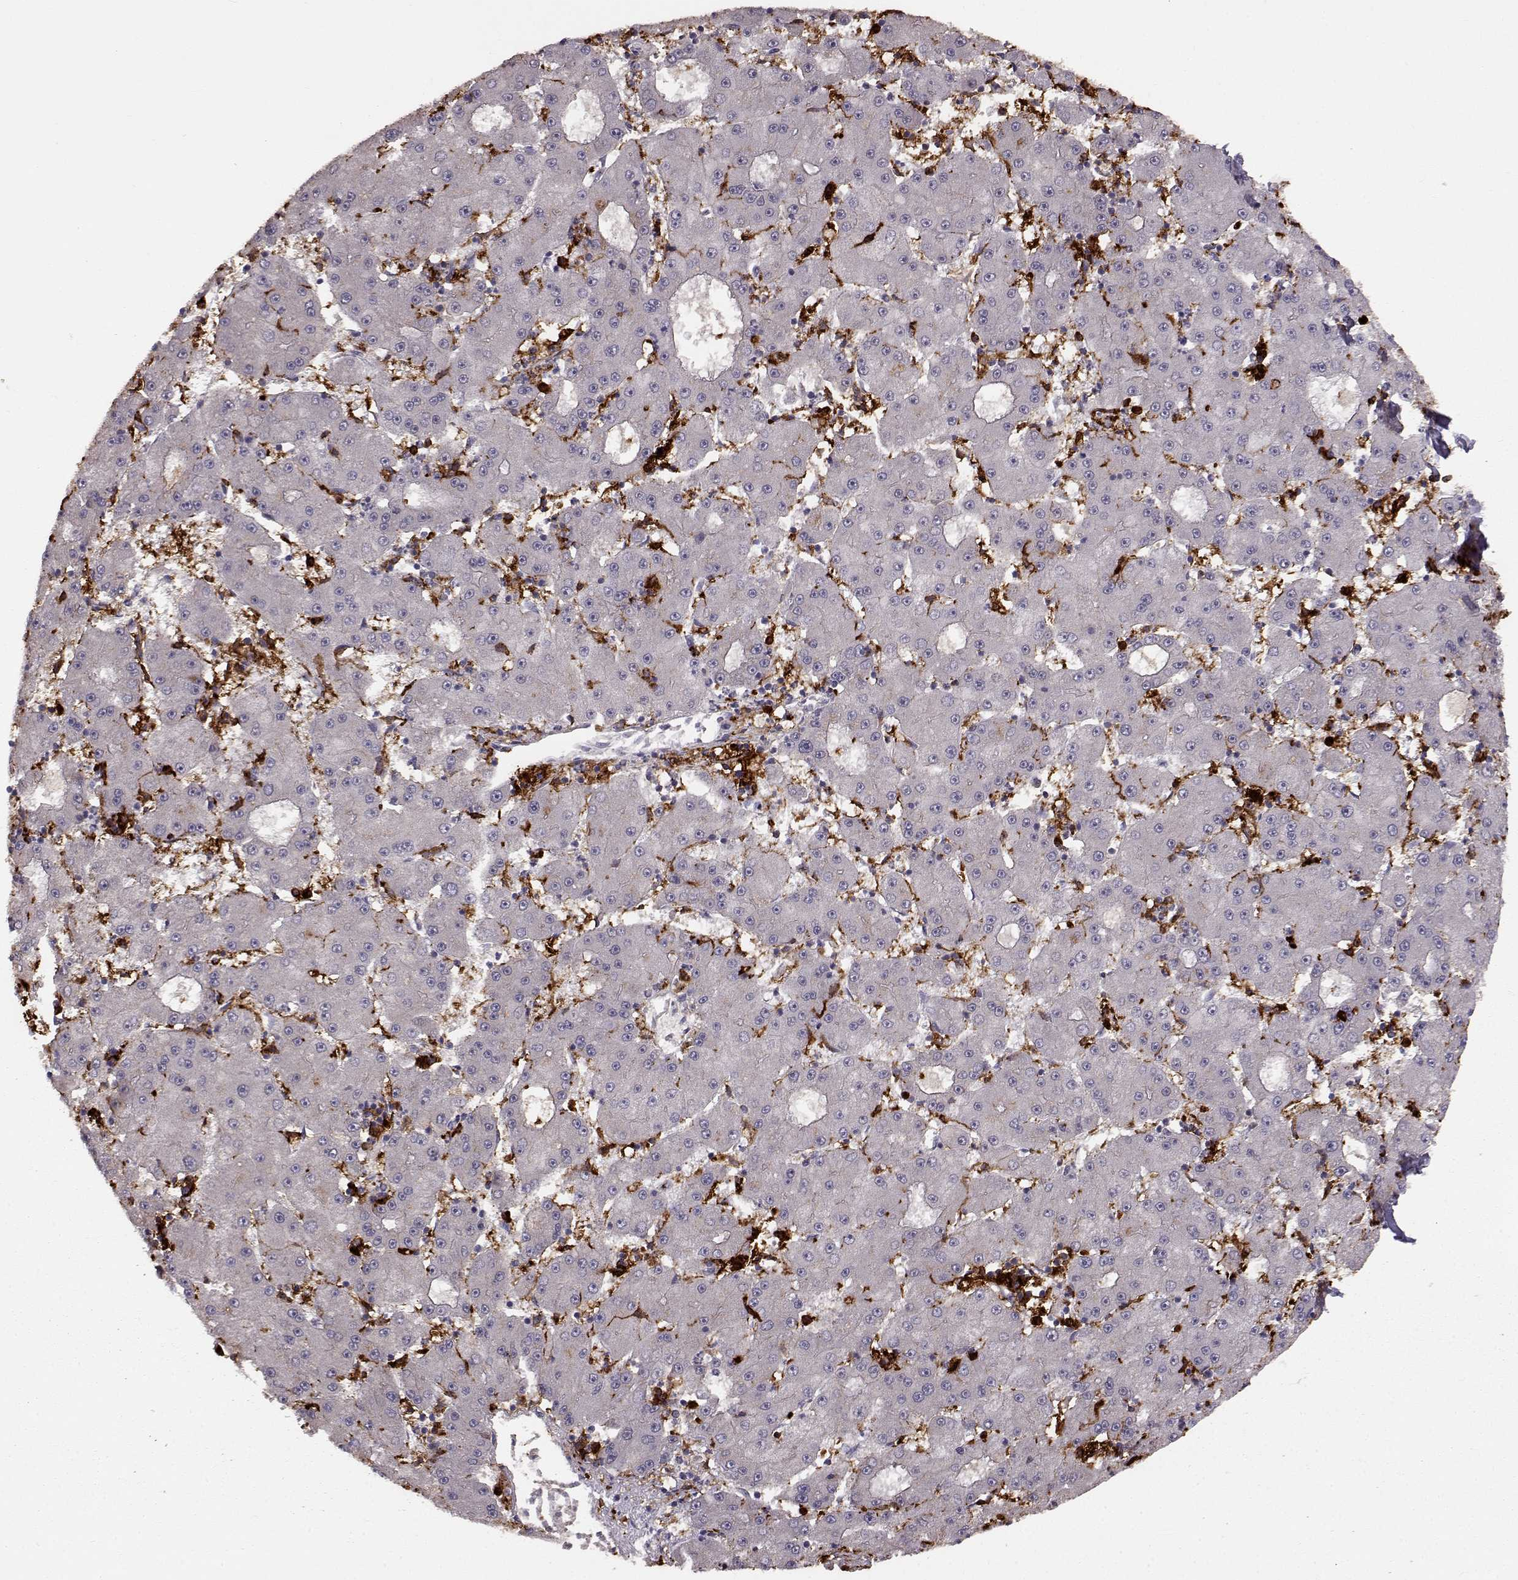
{"staining": {"intensity": "negative", "quantity": "none", "location": "none"}, "tissue": "liver cancer", "cell_type": "Tumor cells", "image_type": "cancer", "snomed": [{"axis": "morphology", "description": "Carcinoma, Hepatocellular, NOS"}, {"axis": "topography", "description": "Liver"}], "caption": "Liver cancer stained for a protein using IHC demonstrates no staining tumor cells.", "gene": "CCNF", "patient": {"sex": "male", "age": 73}}